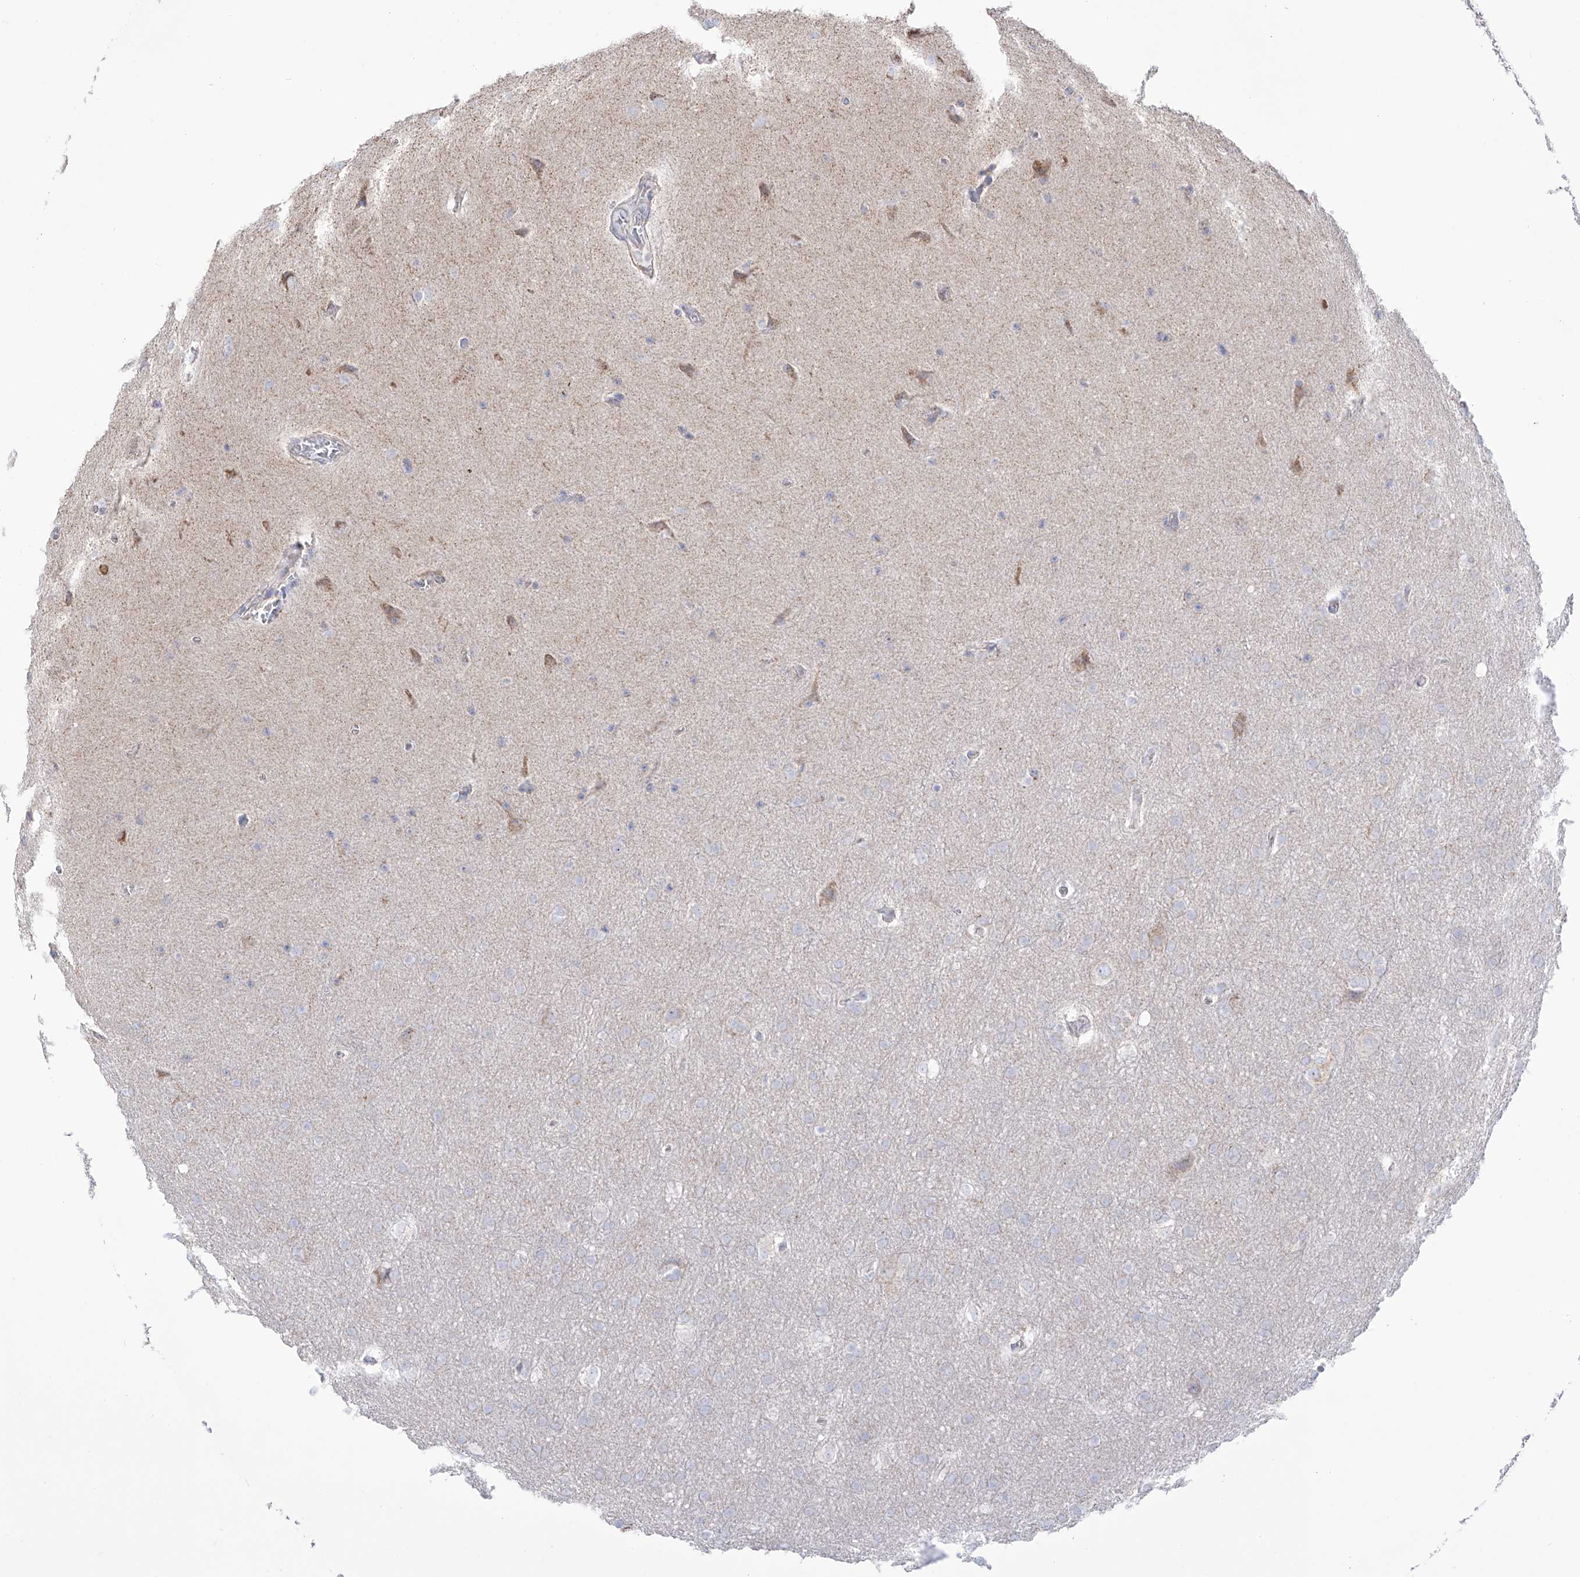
{"staining": {"intensity": "negative", "quantity": "none", "location": "none"}, "tissue": "glioma", "cell_type": "Tumor cells", "image_type": "cancer", "snomed": [{"axis": "morphology", "description": "Glioma, malignant, Low grade"}, {"axis": "topography", "description": "Brain"}], "caption": "The micrograph displays no significant positivity in tumor cells of glioma.", "gene": "RCHY1", "patient": {"sex": "female", "age": 37}}